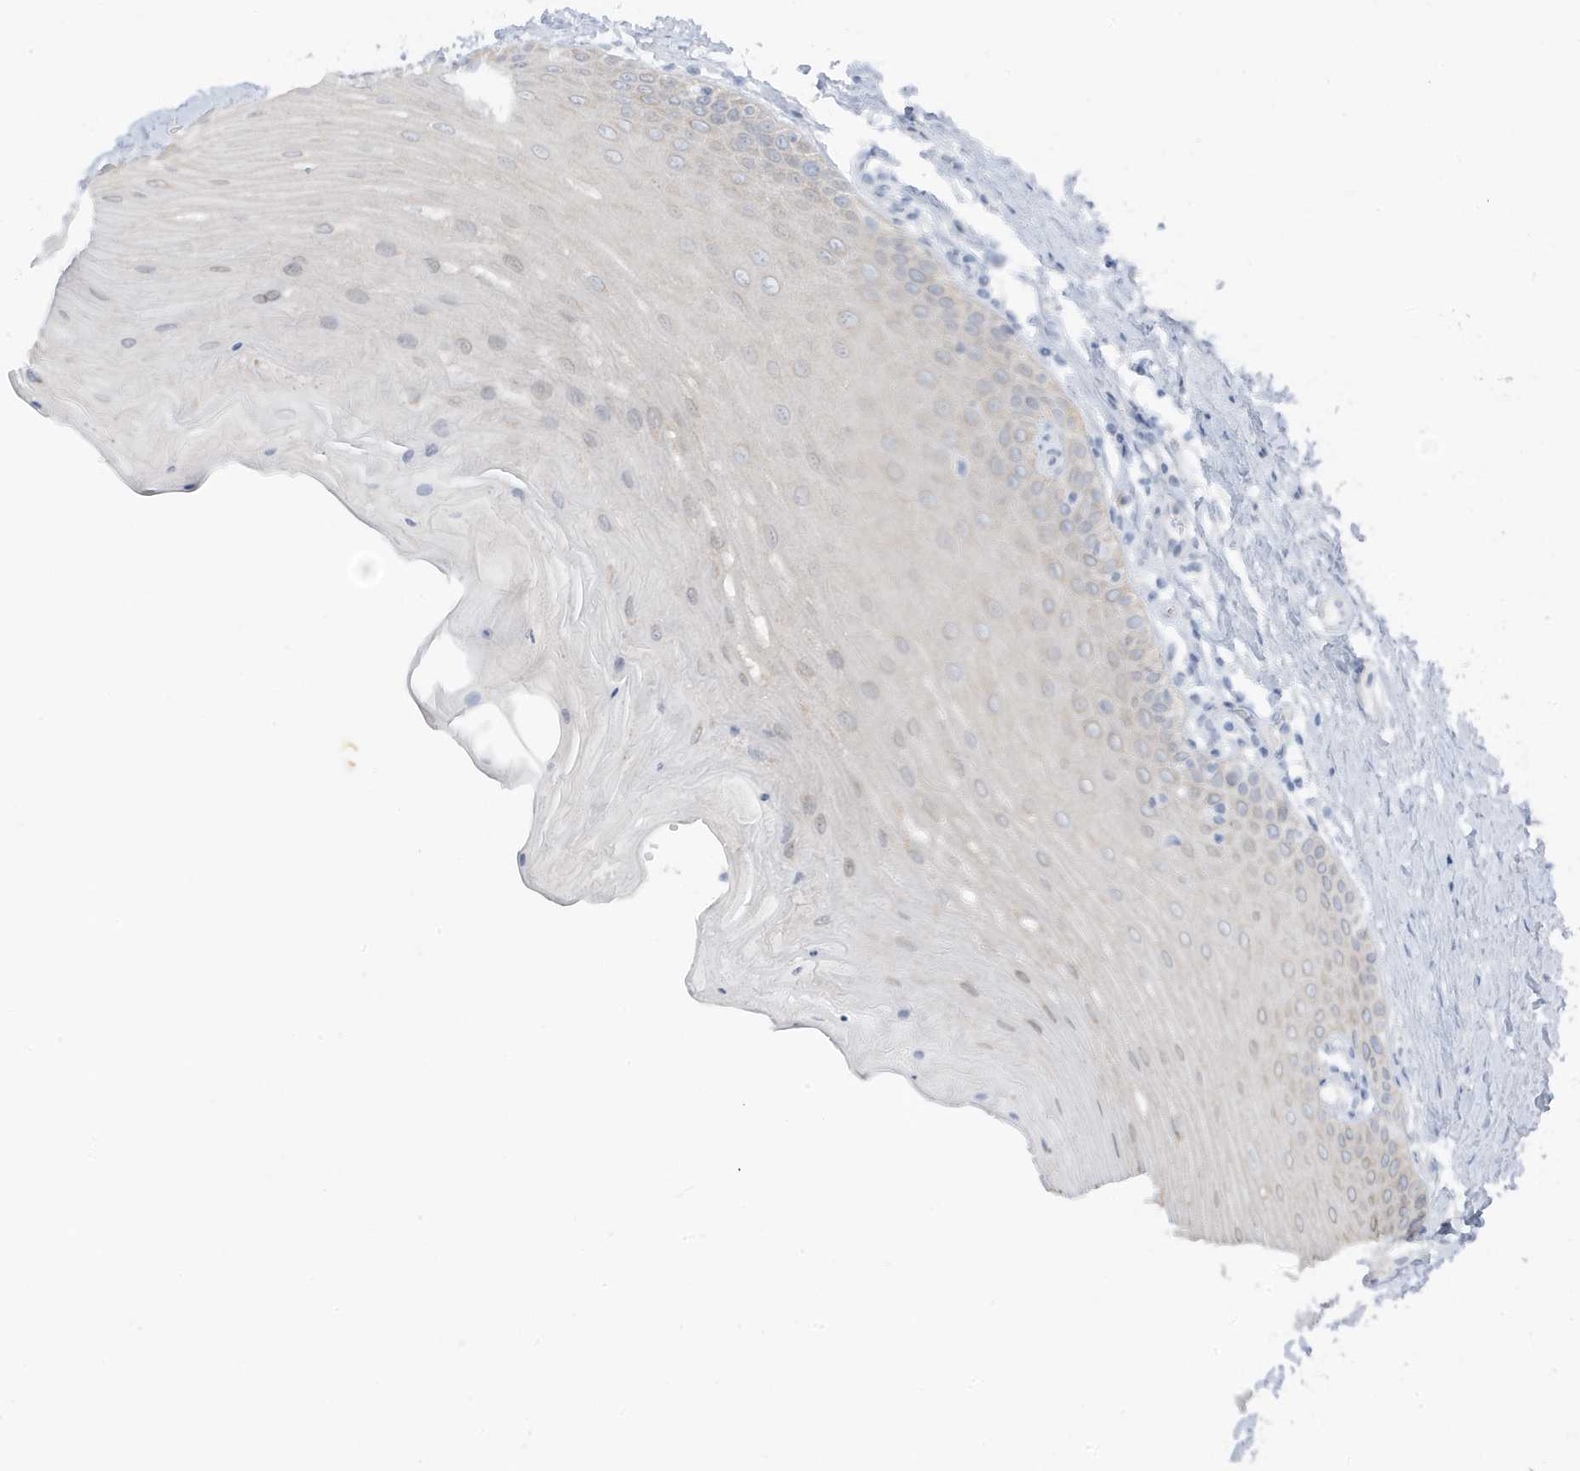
{"staining": {"intensity": "negative", "quantity": "none", "location": "none"}, "tissue": "oral mucosa", "cell_type": "Squamous epithelial cells", "image_type": "normal", "snomed": [{"axis": "morphology", "description": "Normal tissue, NOS"}, {"axis": "topography", "description": "Oral tissue"}], "caption": "Immunohistochemistry (IHC) image of unremarkable oral mucosa: human oral mucosa stained with DAB displays no significant protein expression in squamous epithelial cells. Brightfield microscopy of immunohistochemistry stained with DAB (3,3'-diaminobenzidine) (brown) and hematoxylin (blue), captured at high magnification.", "gene": "ZFP64", "patient": {"sex": "female", "age": 39}}